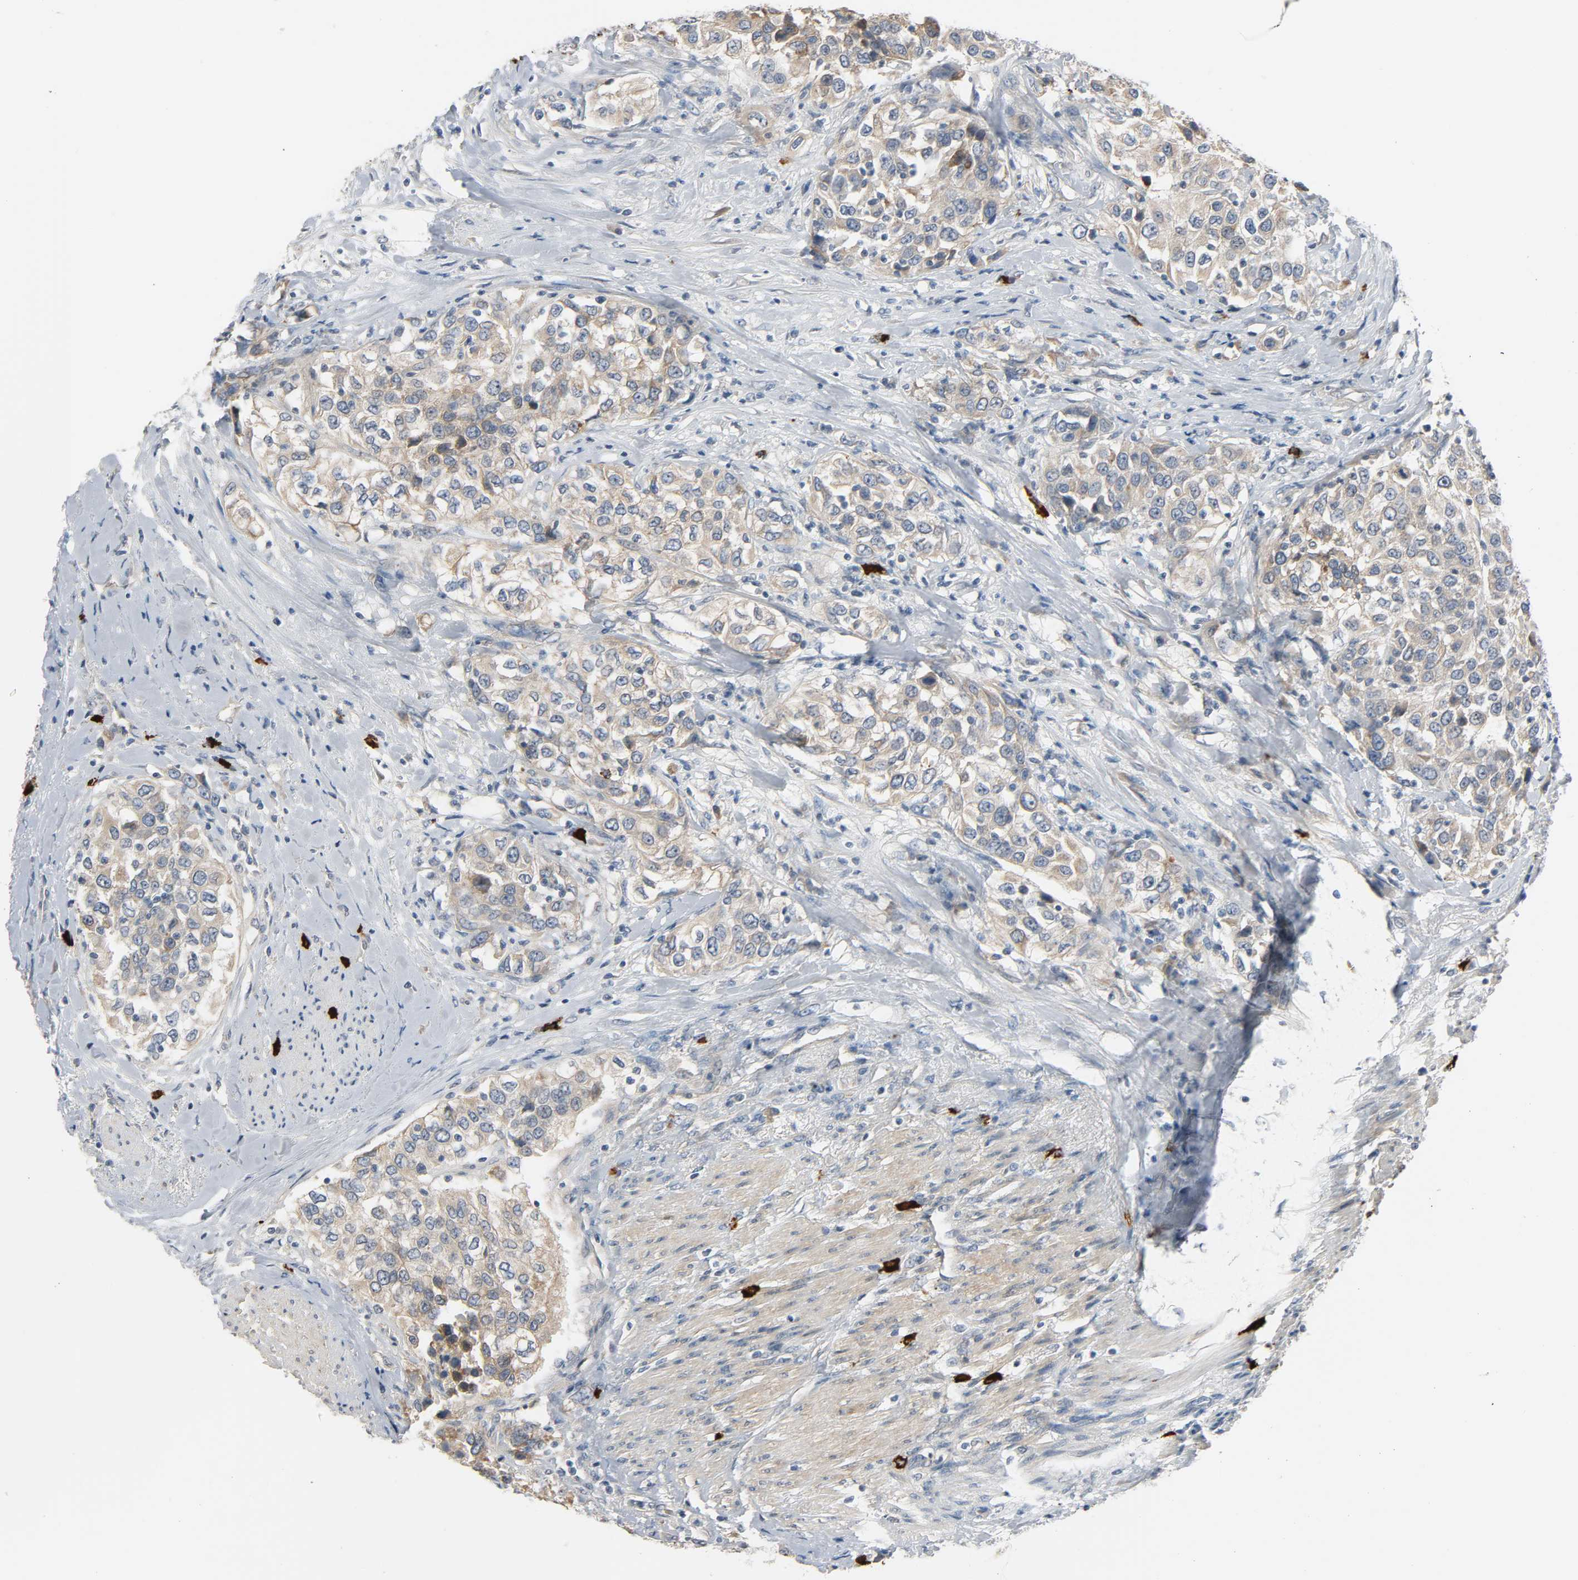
{"staining": {"intensity": "weak", "quantity": ">75%", "location": "cytoplasmic/membranous"}, "tissue": "urothelial cancer", "cell_type": "Tumor cells", "image_type": "cancer", "snomed": [{"axis": "morphology", "description": "Urothelial carcinoma, High grade"}, {"axis": "topography", "description": "Urinary bladder"}], "caption": "Urothelial cancer stained with a brown dye reveals weak cytoplasmic/membranous positive expression in about >75% of tumor cells.", "gene": "LIMCH1", "patient": {"sex": "female", "age": 80}}